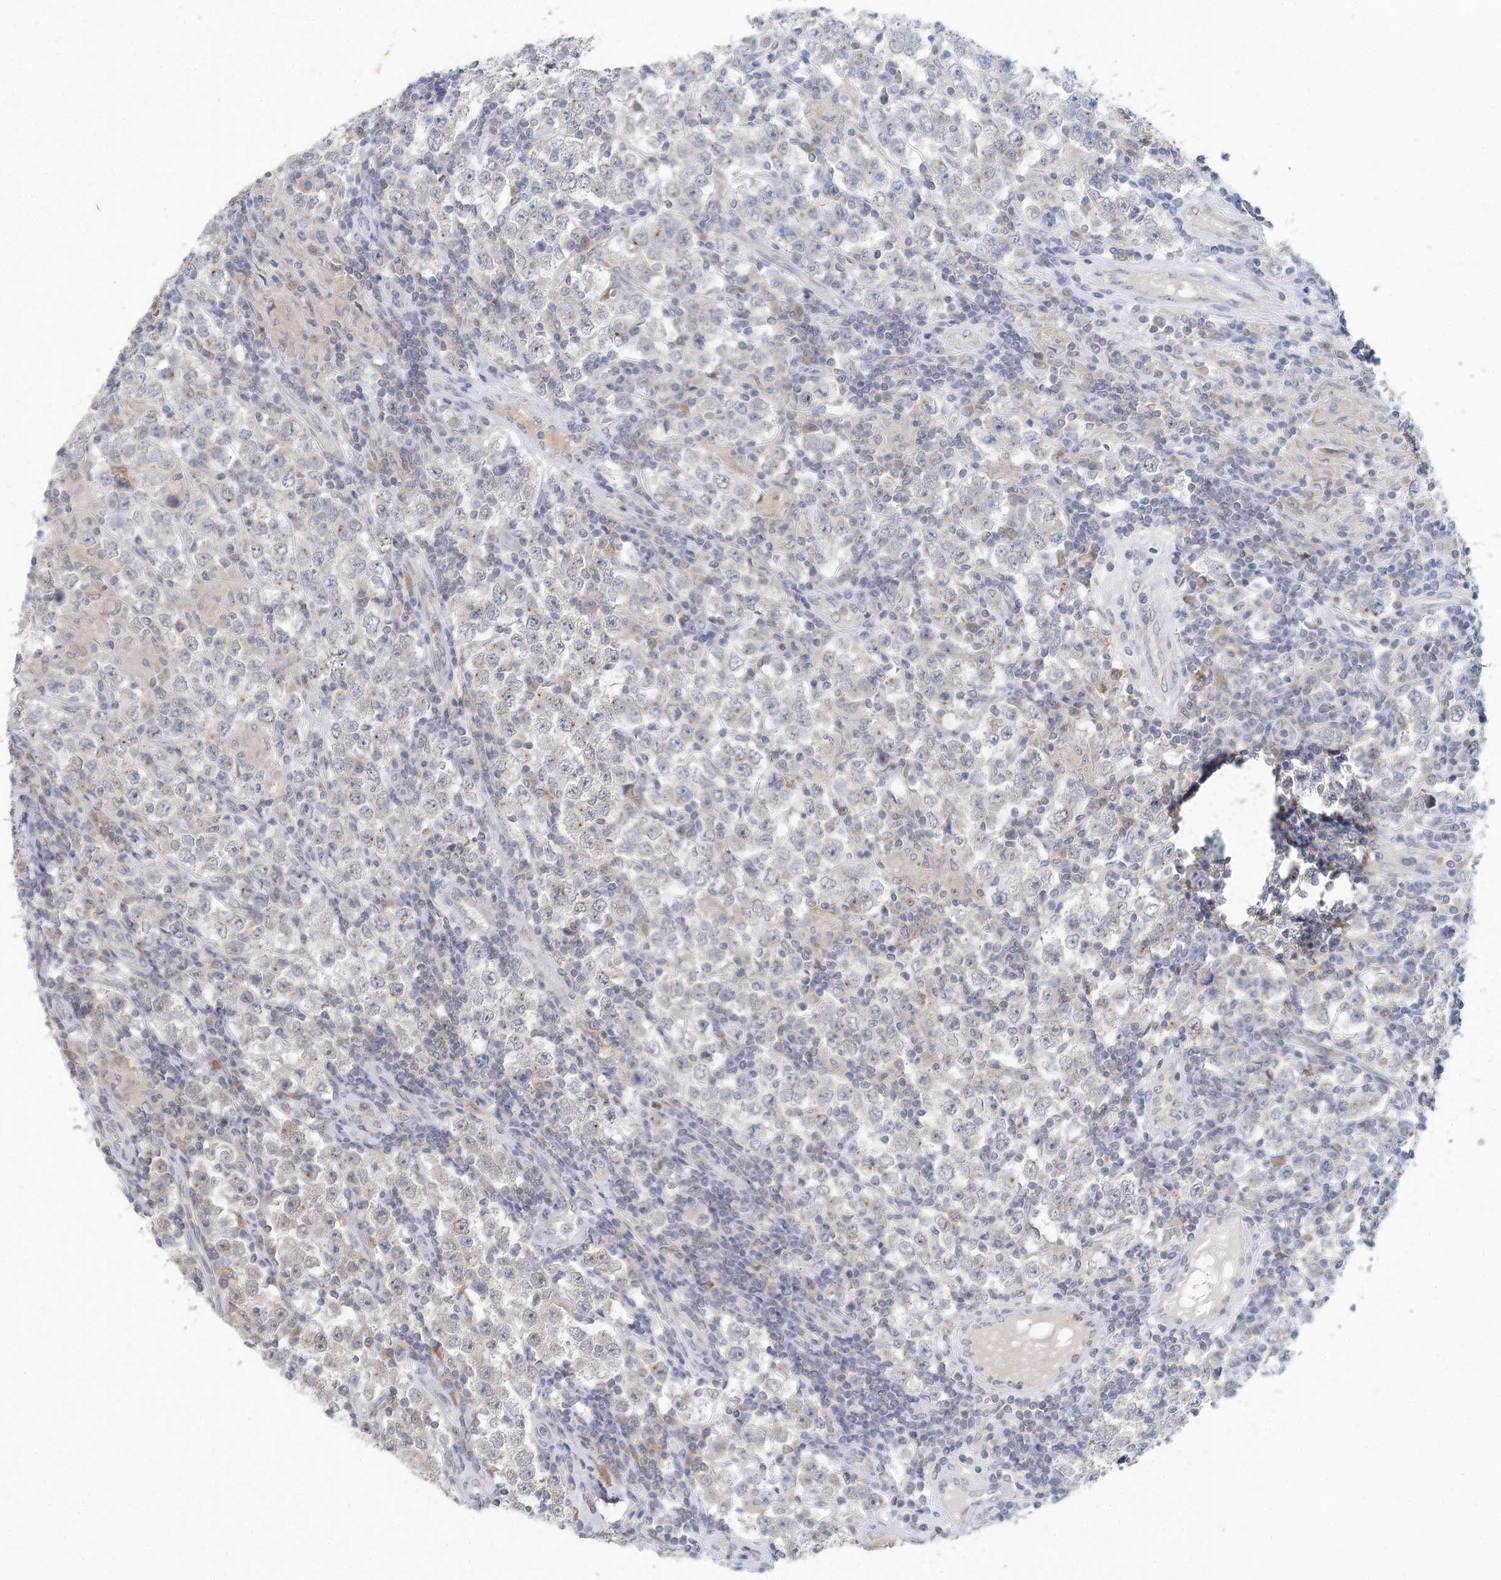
{"staining": {"intensity": "negative", "quantity": "none", "location": "none"}, "tissue": "testis cancer", "cell_type": "Tumor cells", "image_type": "cancer", "snomed": [{"axis": "morphology", "description": "Normal tissue, NOS"}, {"axis": "morphology", "description": "Urothelial carcinoma, High grade"}, {"axis": "morphology", "description": "Seminoma, NOS"}, {"axis": "morphology", "description": "Carcinoma, Embryonal, NOS"}, {"axis": "topography", "description": "Urinary bladder"}, {"axis": "topography", "description": "Testis"}], "caption": "Human testis cancer (urothelial carcinoma (high-grade)) stained for a protein using immunohistochemistry (IHC) reveals no expression in tumor cells.", "gene": "BLTP1", "patient": {"sex": "male", "age": 41}}